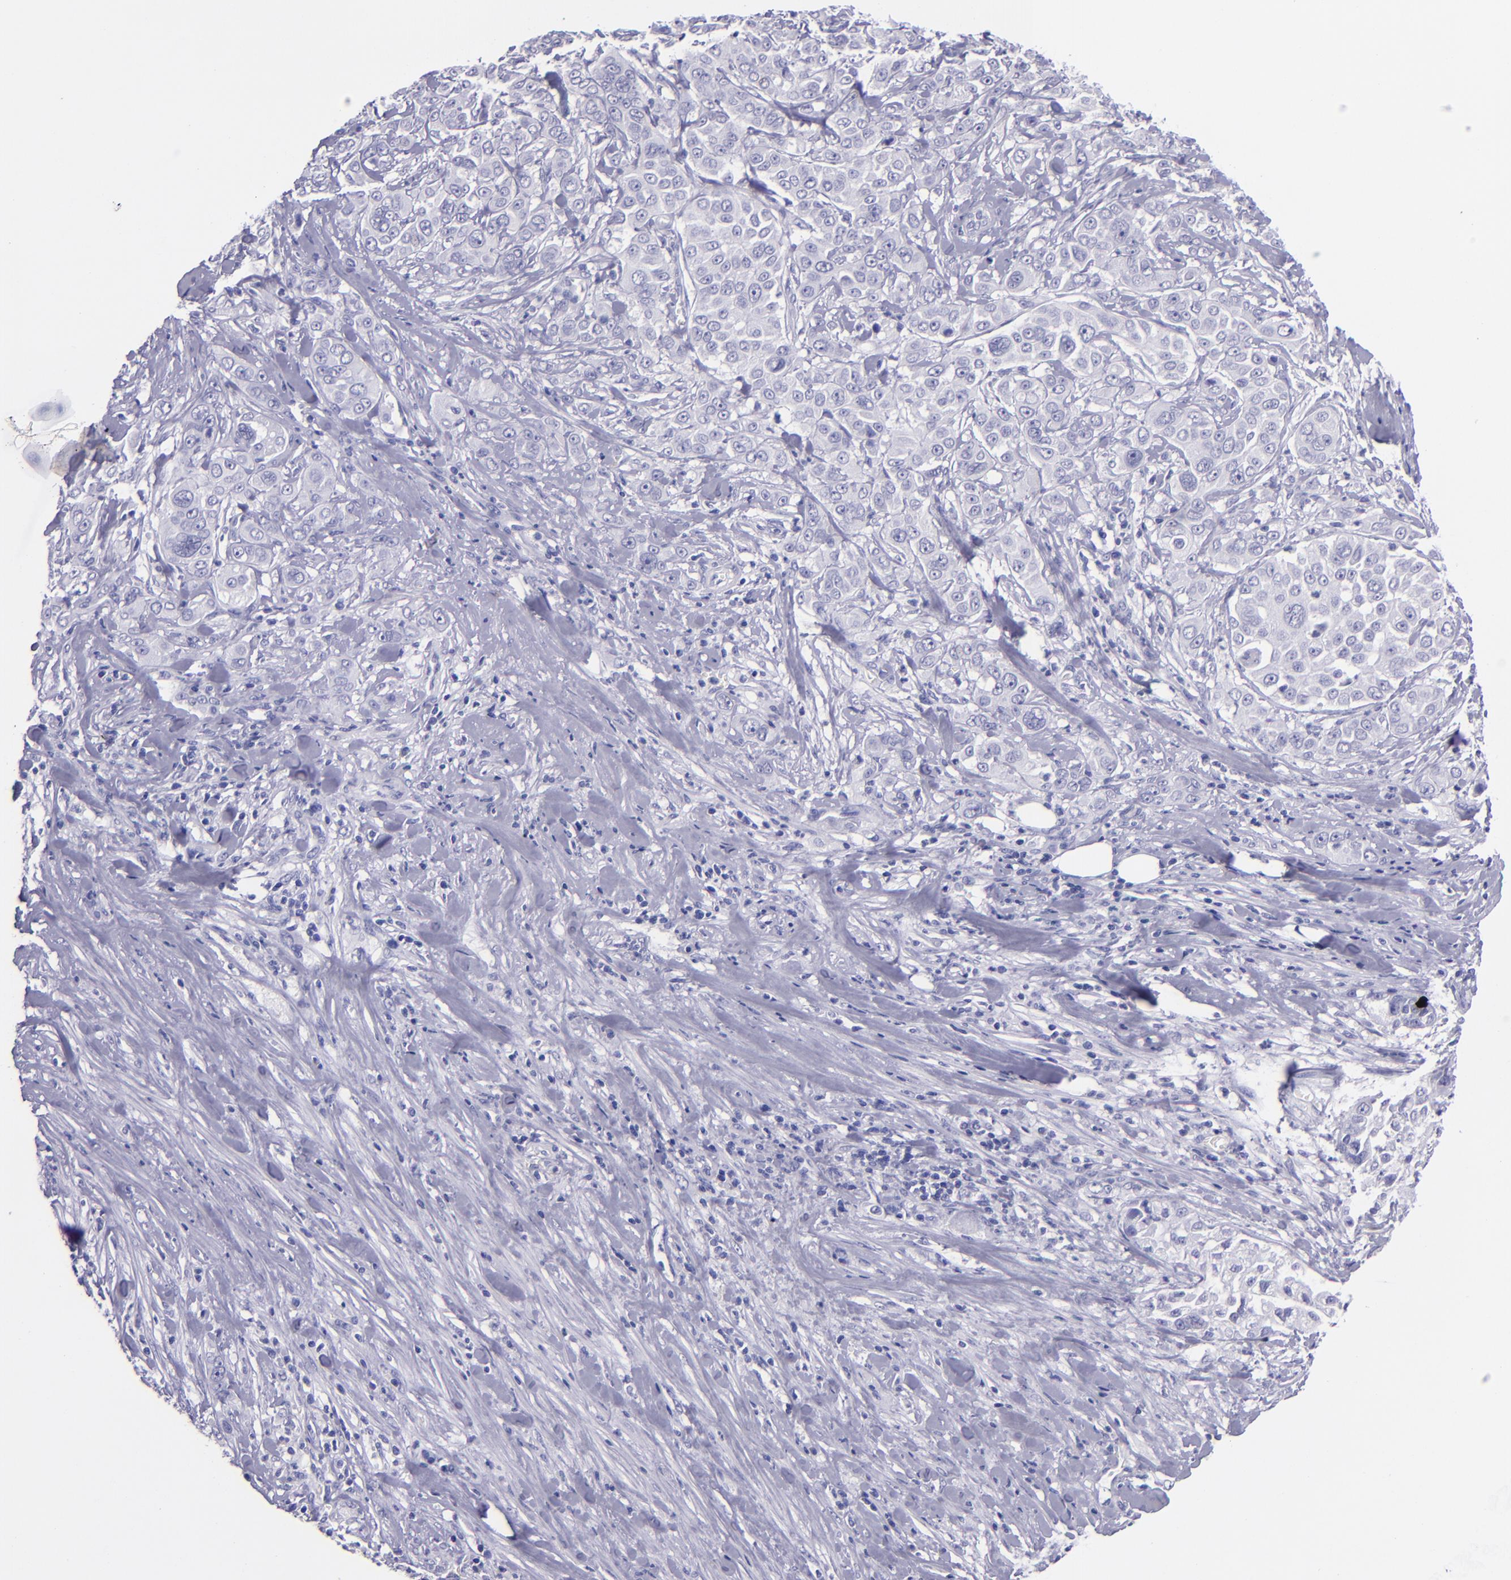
{"staining": {"intensity": "negative", "quantity": "none", "location": "none"}, "tissue": "pancreatic cancer", "cell_type": "Tumor cells", "image_type": "cancer", "snomed": [{"axis": "morphology", "description": "Adenocarcinoma, NOS"}, {"axis": "topography", "description": "Pancreas"}], "caption": "IHC image of human adenocarcinoma (pancreatic) stained for a protein (brown), which demonstrates no staining in tumor cells. (DAB (3,3'-diaminobenzidine) immunohistochemistry (IHC) with hematoxylin counter stain).", "gene": "TNNT3", "patient": {"sex": "female", "age": 52}}